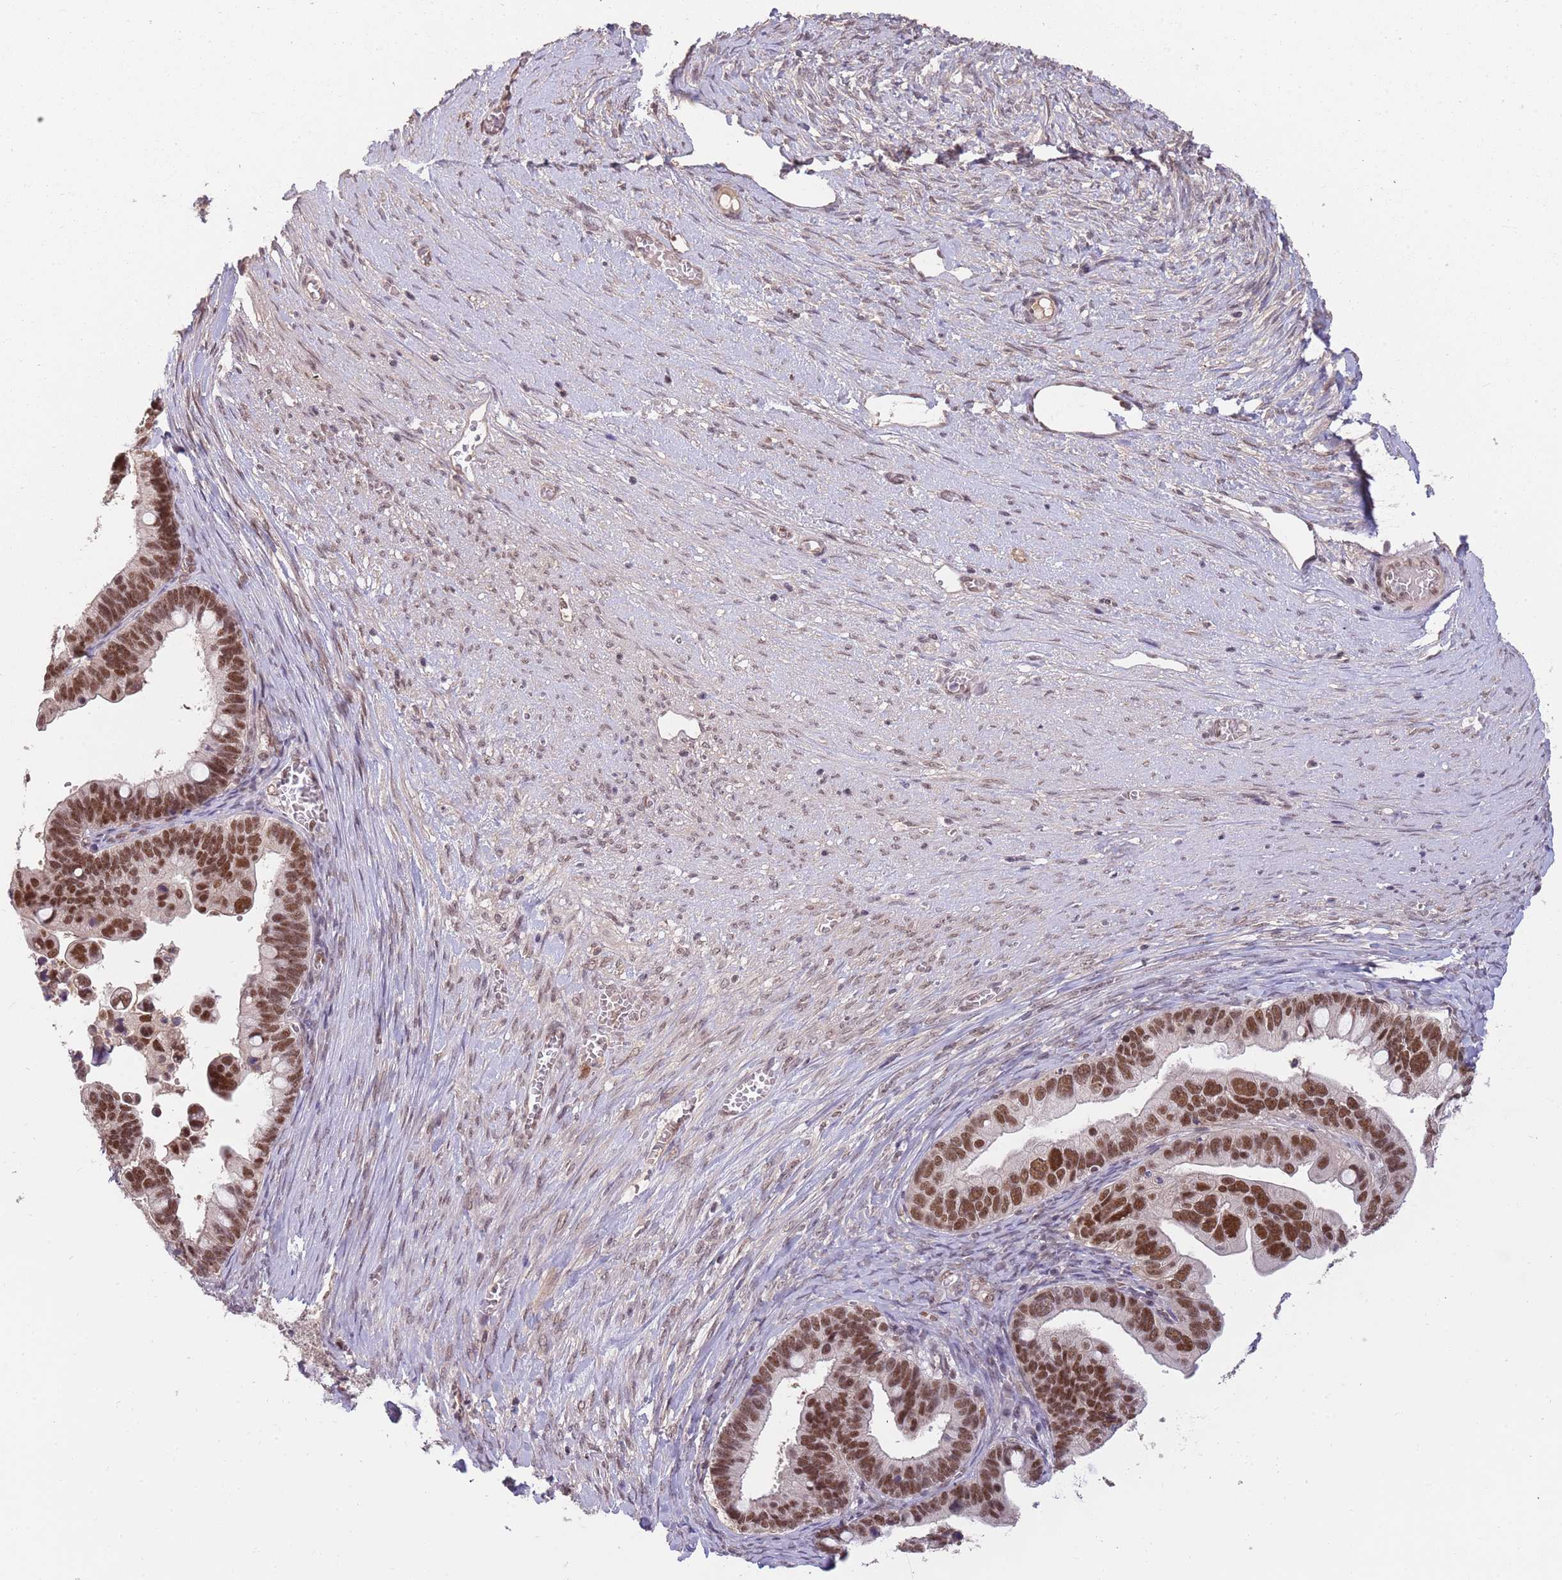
{"staining": {"intensity": "moderate", "quantity": ">75%", "location": "nuclear"}, "tissue": "ovarian cancer", "cell_type": "Tumor cells", "image_type": "cancer", "snomed": [{"axis": "morphology", "description": "Cystadenocarcinoma, serous, NOS"}, {"axis": "topography", "description": "Ovary"}], "caption": "Immunohistochemical staining of ovarian cancer (serous cystadenocarcinoma) shows medium levels of moderate nuclear staining in approximately >75% of tumor cells. Immunohistochemistry stains the protein of interest in brown and the nuclei are stained blue.", "gene": "ZBTB7A", "patient": {"sex": "female", "age": 56}}